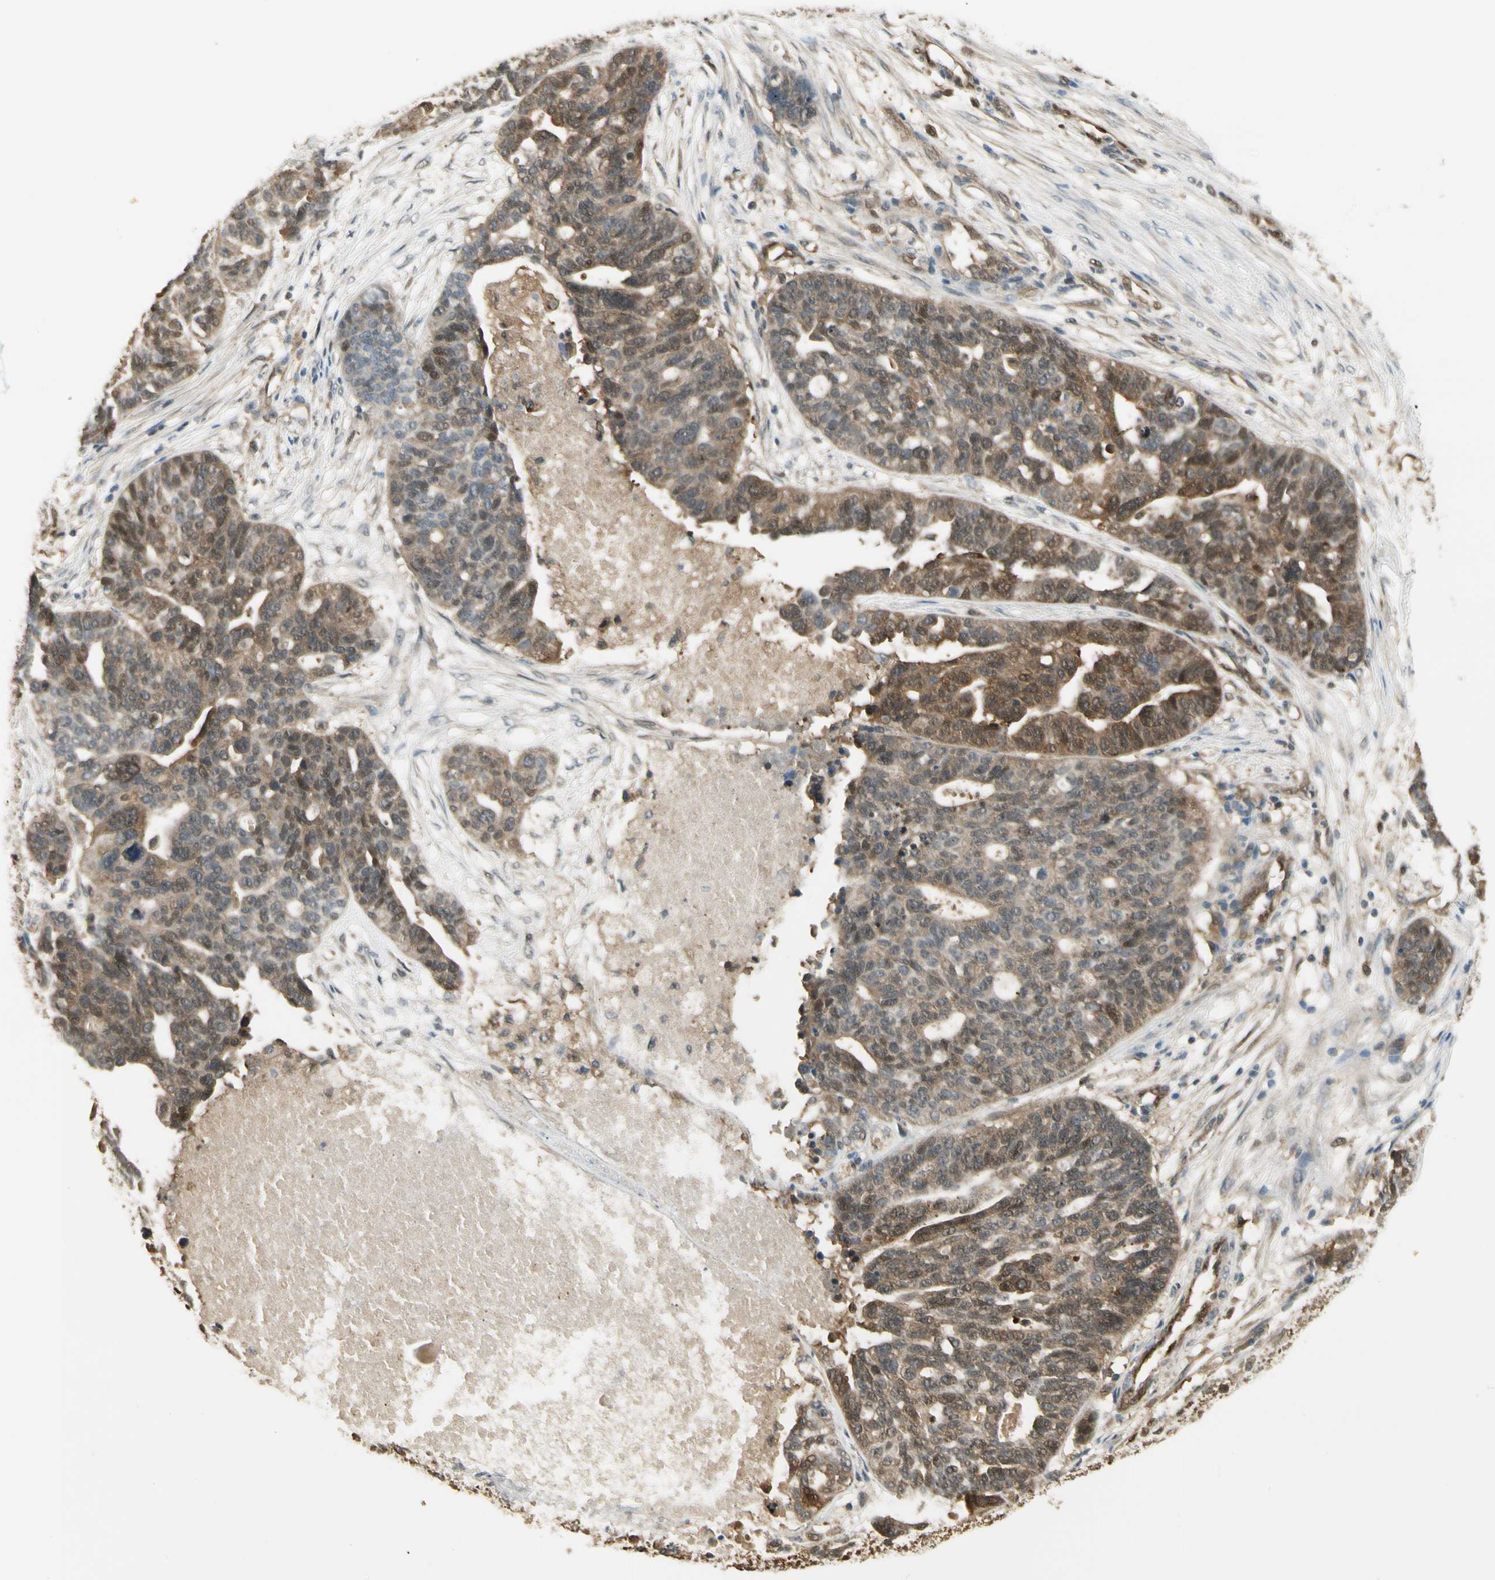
{"staining": {"intensity": "moderate", "quantity": ">75%", "location": "cytoplasmic/membranous,nuclear"}, "tissue": "ovarian cancer", "cell_type": "Tumor cells", "image_type": "cancer", "snomed": [{"axis": "morphology", "description": "Cystadenocarcinoma, serous, NOS"}, {"axis": "topography", "description": "Ovary"}], "caption": "Immunohistochemistry of human ovarian serous cystadenocarcinoma reveals medium levels of moderate cytoplasmic/membranous and nuclear staining in approximately >75% of tumor cells.", "gene": "SERPINB6", "patient": {"sex": "female", "age": 59}}